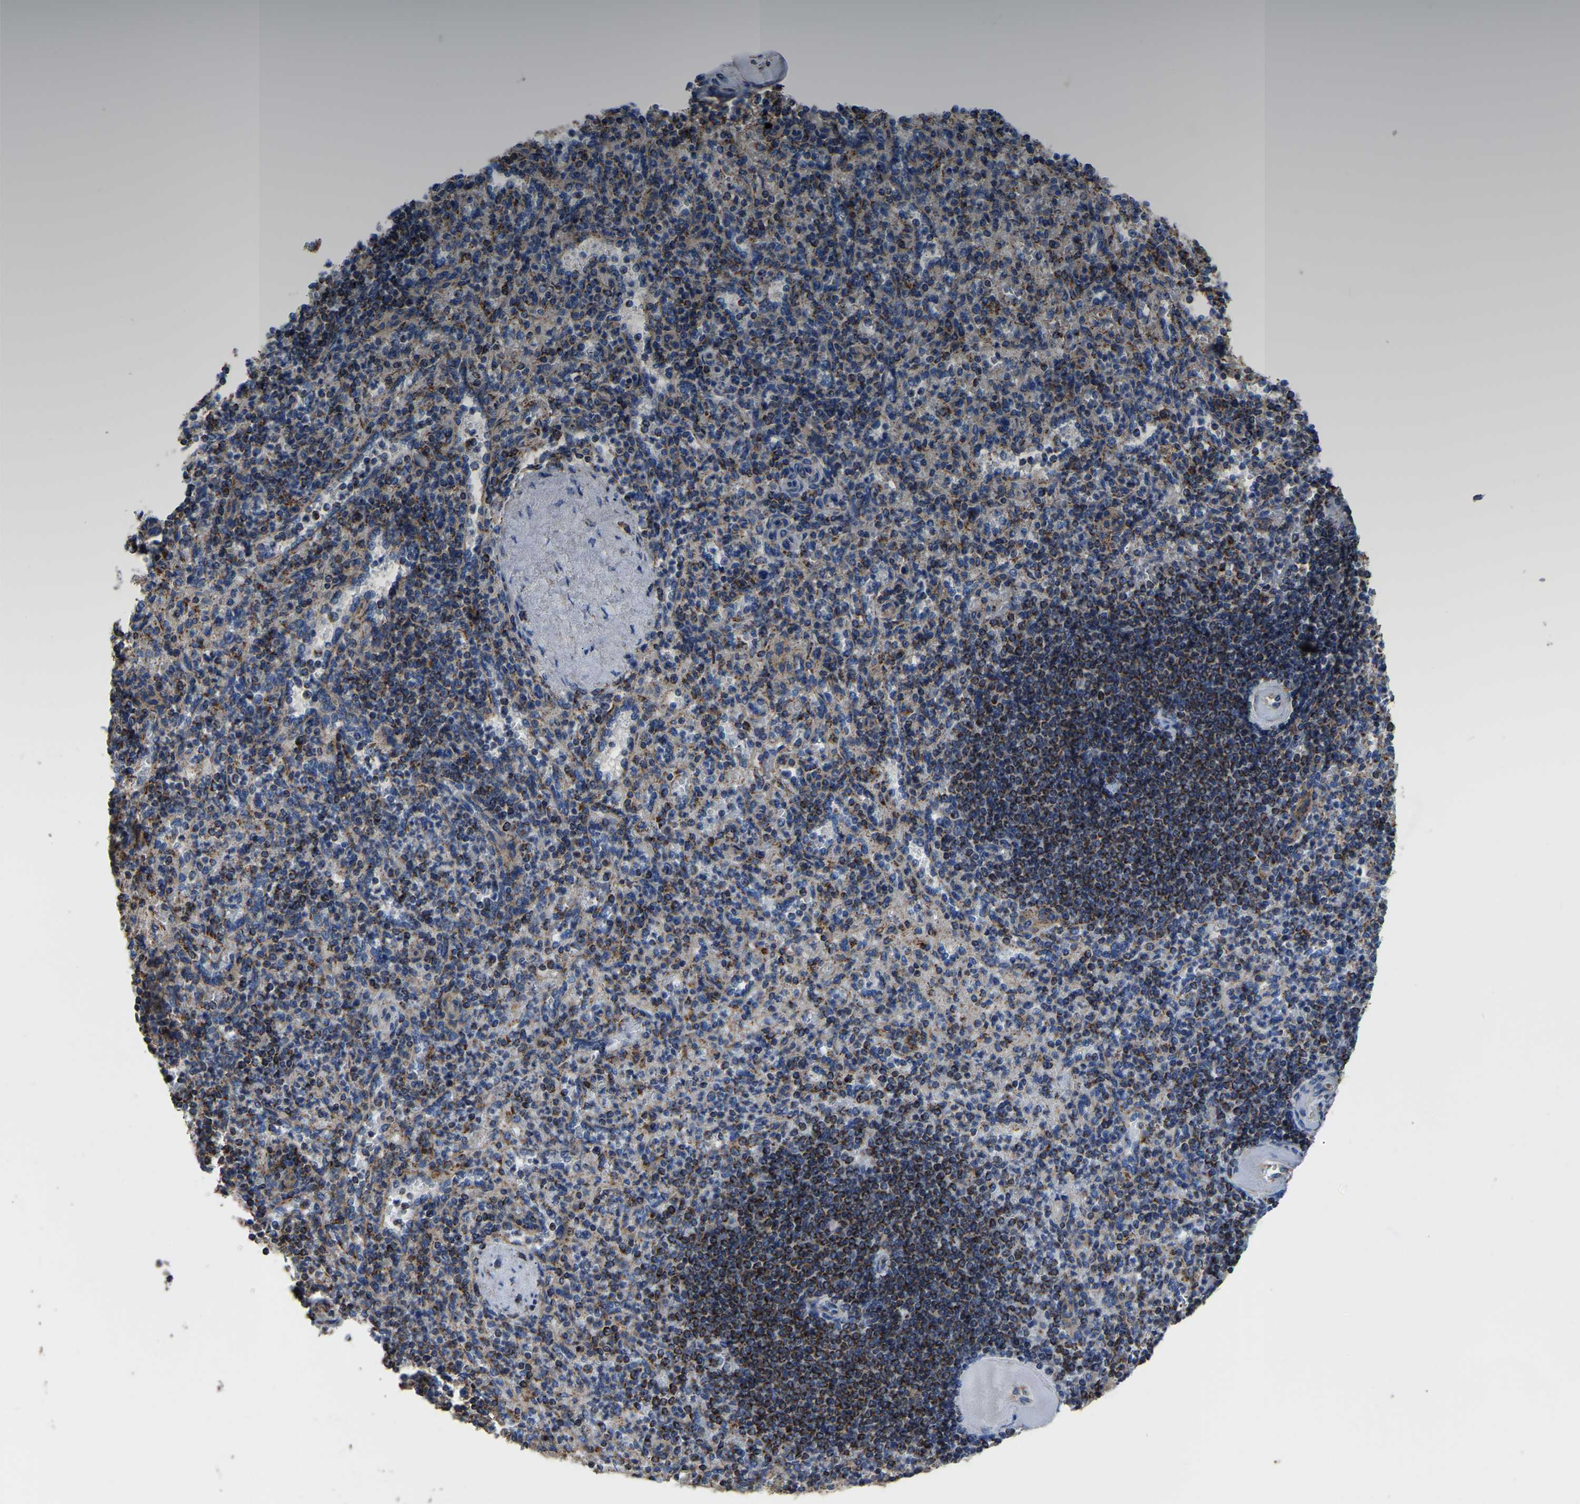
{"staining": {"intensity": "moderate", "quantity": "25%-75%", "location": "cytoplasmic/membranous"}, "tissue": "spleen", "cell_type": "Cells in red pulp", "image_type": "normal", "snomed": [{"axis": "morphology", "description": "Normal tissue, NOS"}, {"axis": "topography", "description": "Spleen"}], "caption": "Immunohistochemical staining of unremarkable spleen demonstrates moderate cytoplasmic/membranous protein expression in approximately 25%-75% of cells in red pulp. (Brightfield microscopy of DAB IHC at high magnification).", "gene": "ETFA", "patient": {"sex": "female", "age": 74}}